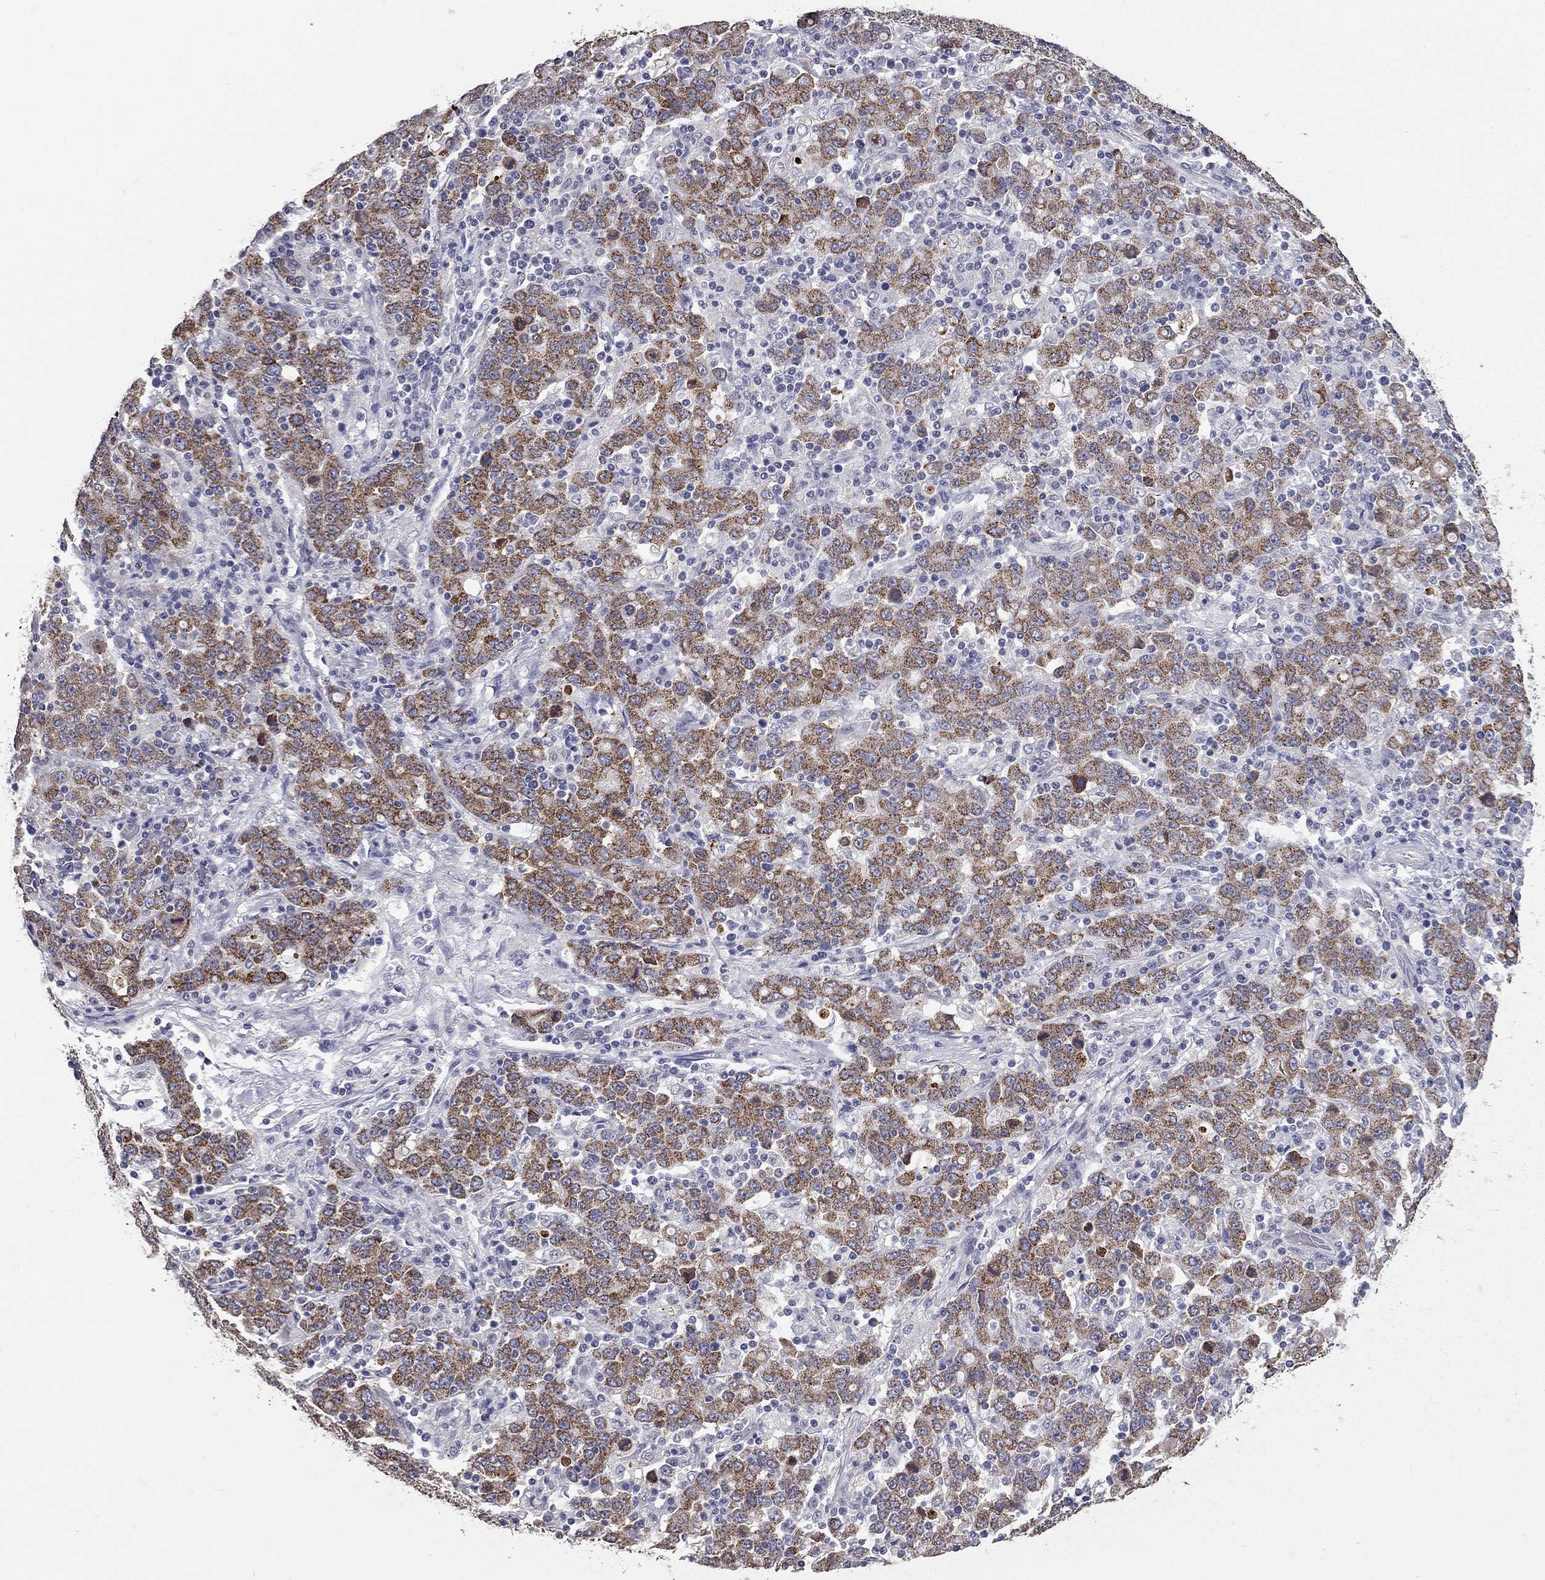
{"staining": {"intensity": "strong", "quantity": ">75%", "location": "cytoplasmic/membranous"}, "tissue": "stomach cancer", "cell_type": "Tumor cells", "image_type": "cancer", "snomed": [{"axis": "morphology", "description": "Adenocarcinoma, NOS"}, {"axis": "topography", "description": "Stomach, upper"}], "caption": "Protein staining of stomach adenocarcinoma tissue reveals strong cytoplasmic/membranous staining in about >75% of tumor cells.", "gene": "SHOC2", "patient": {"sex": "male", "age": 69}}